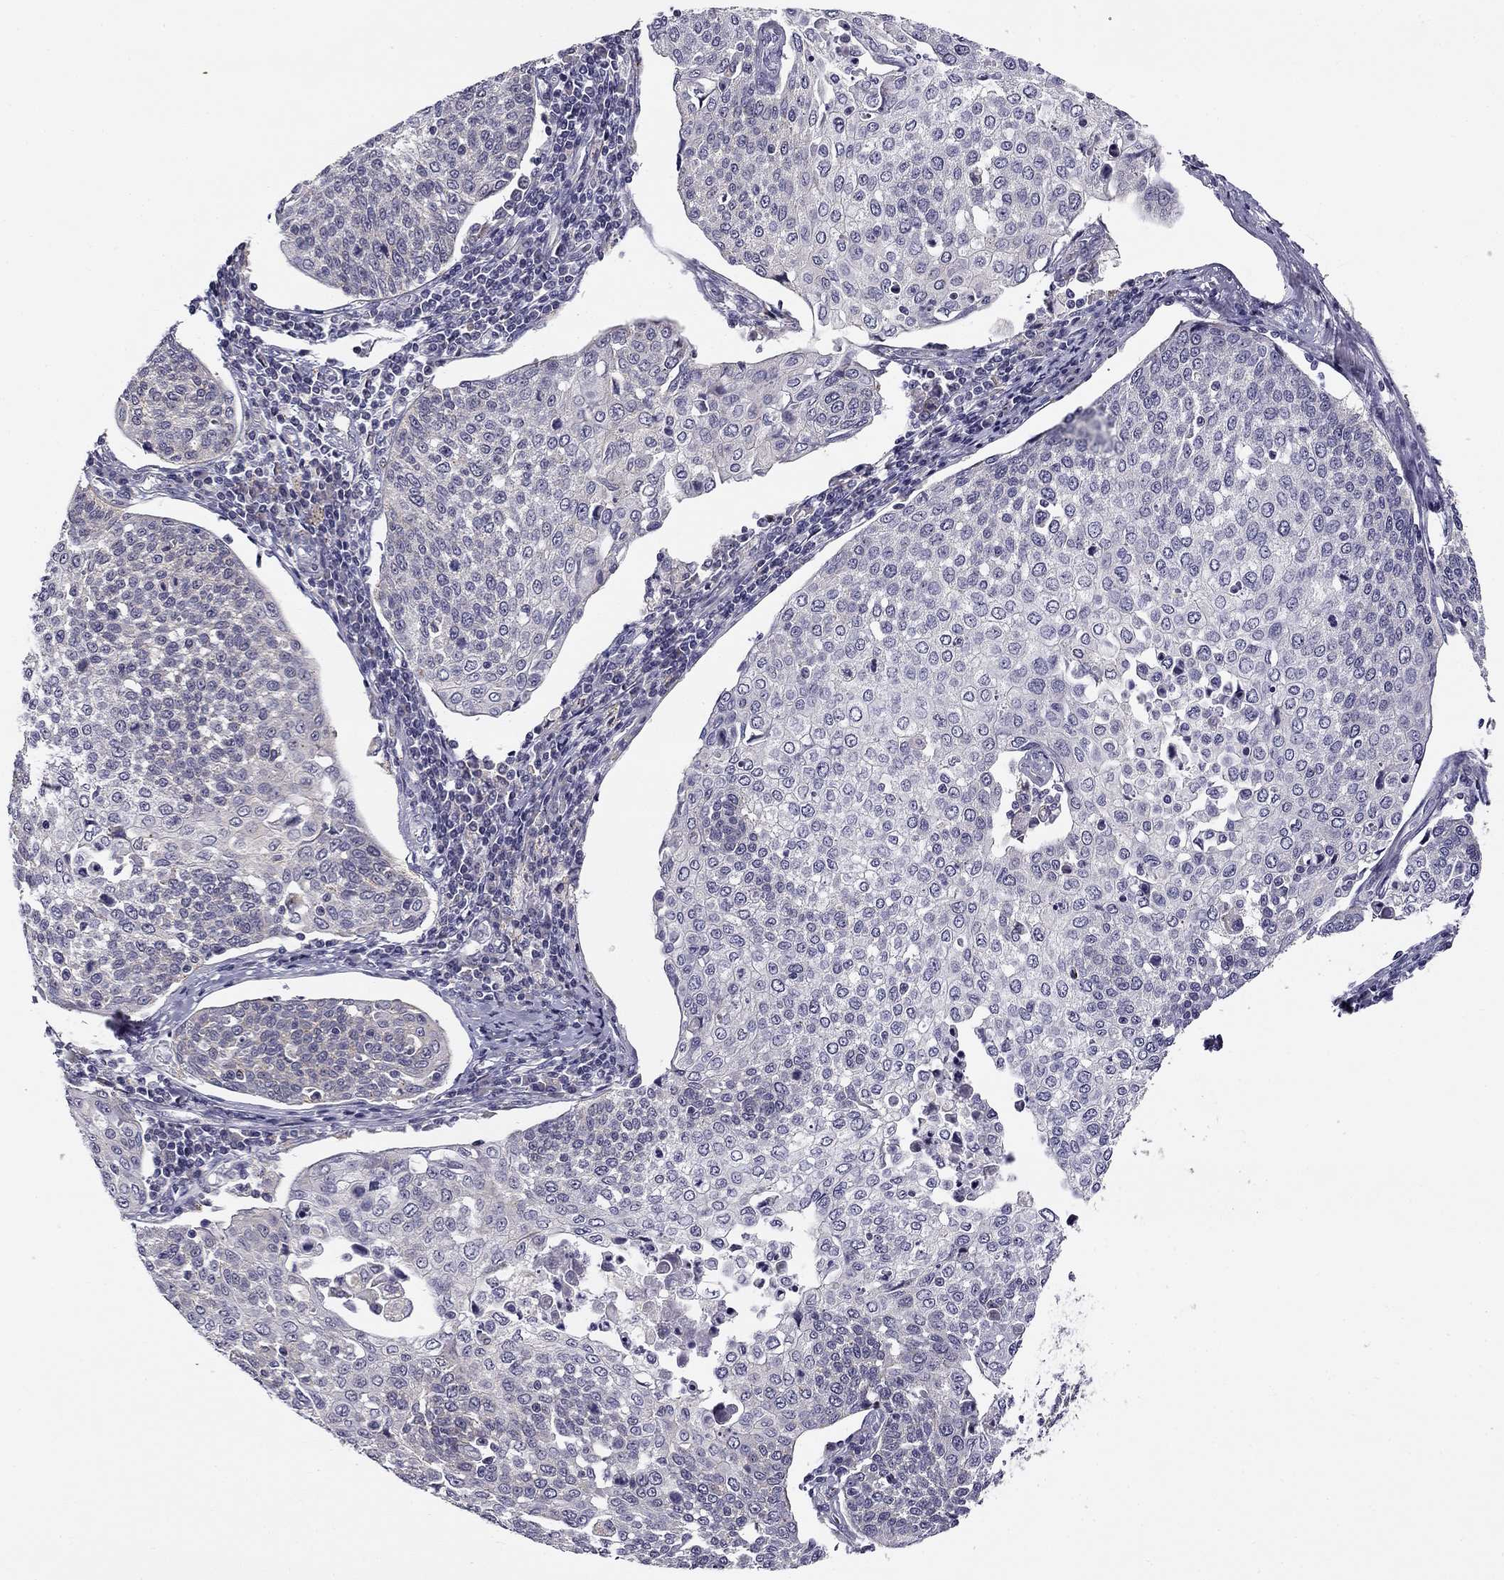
{"staining": {"intensity": "negative", "quantity": "none", "location": "none"}, "tissue": "cervical cancer", "cell_type": "Tumor cells", "image_type": "cancer", "snomed": [{"axis": "morphology", "description": "Squamous cell carcinoma, NOS"}, {"axis": "topography", "description": "Cervix"}], "caption": "The immunohistochemistry (IHC) micrograph has no significant positivity in tumor cells of cervical cancer tissue.", "gene": "CNR1", "patient": {"sex": "female", "age": 34}}